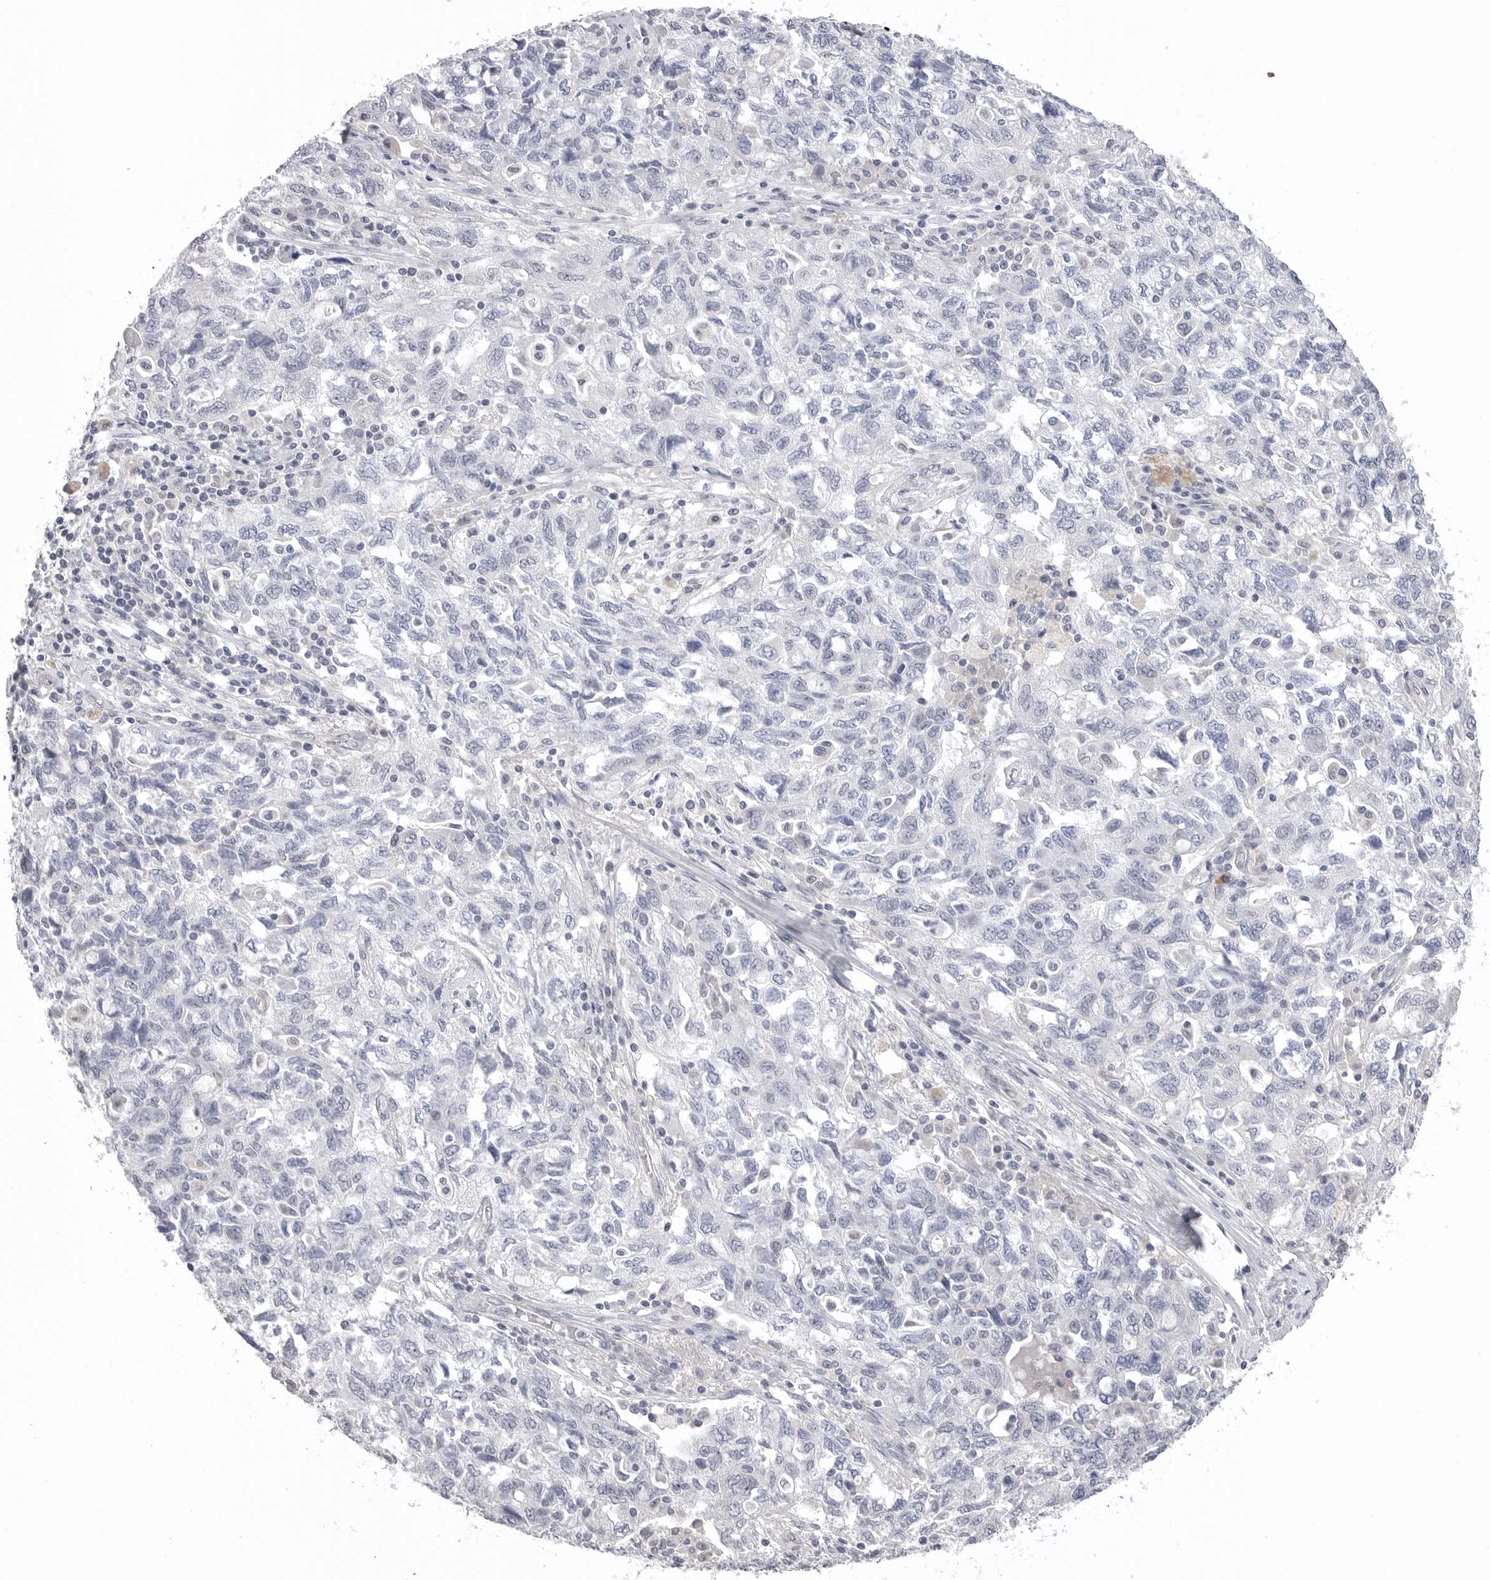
{"staining": {"intensity": "negative", "quantity": "none", "location": "none"}, "tissue": "ovarian cancer", "cell_type": "Tumor cells", "image_type": "cancer", "snomed": [{"axis": "morphology", "description": "Carcinoma, NOS"}, {"axis": "morphology", "description": "Cystadenocarcinoma, serous, NOS"}, {"axis": "topography", "description": "Ovary"}], "caption": "This is a micrograph of immunohistochemistry (IHC) staining of ovarian carcinoma, which shows no expression in tumor cells.", "gene": "DLGAP3", "patient": {"sex": "female", "age": 69}}